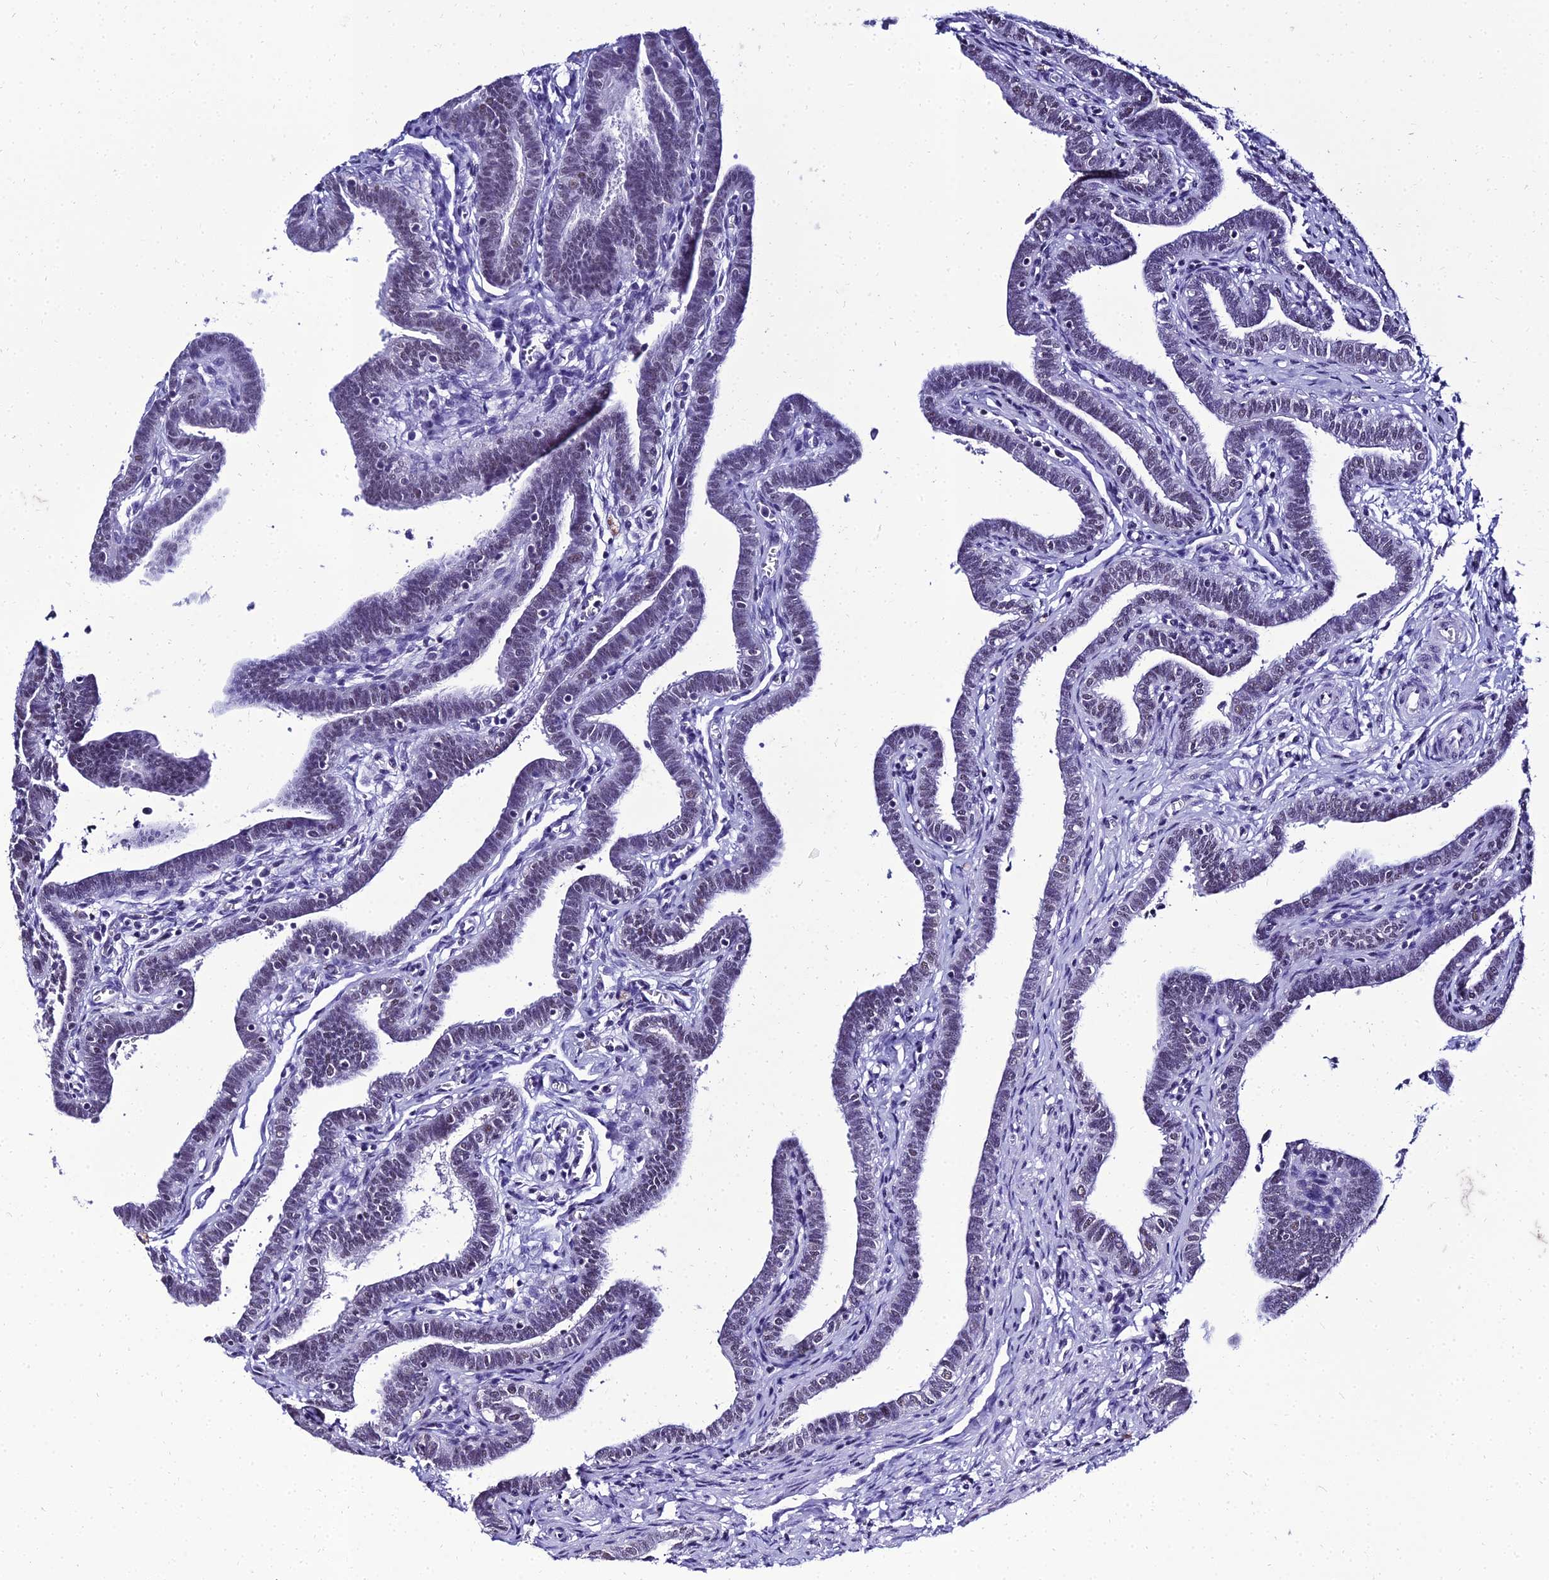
{"staining": {"intensity": "weak", "quantity": "25%-75%", "location": "nuclear"}, "tissue": "fallopian tube", "cell_type": "Glandular cells", "image_type": "normal", "snomed": [{"axis": "morphology", "description": "Normal tissue, NOS"}, {"axis": "topography", "description": "Fallopian tube"}], "caption": "Immunohistochemistry staining of normal fallopian tube, which displays low levels of weak nuclear expression in approximately 25%-75% of glandular cells indicating weak nuclear protein expression. The staining was performed using DAB (3,3'-diaminobenzidine) (brown) for protein detection and nuclei were counterstained in hematoxylin (blue).", "gene": "PPP4R2", "patient": {"sex": "female", "age": 36}}